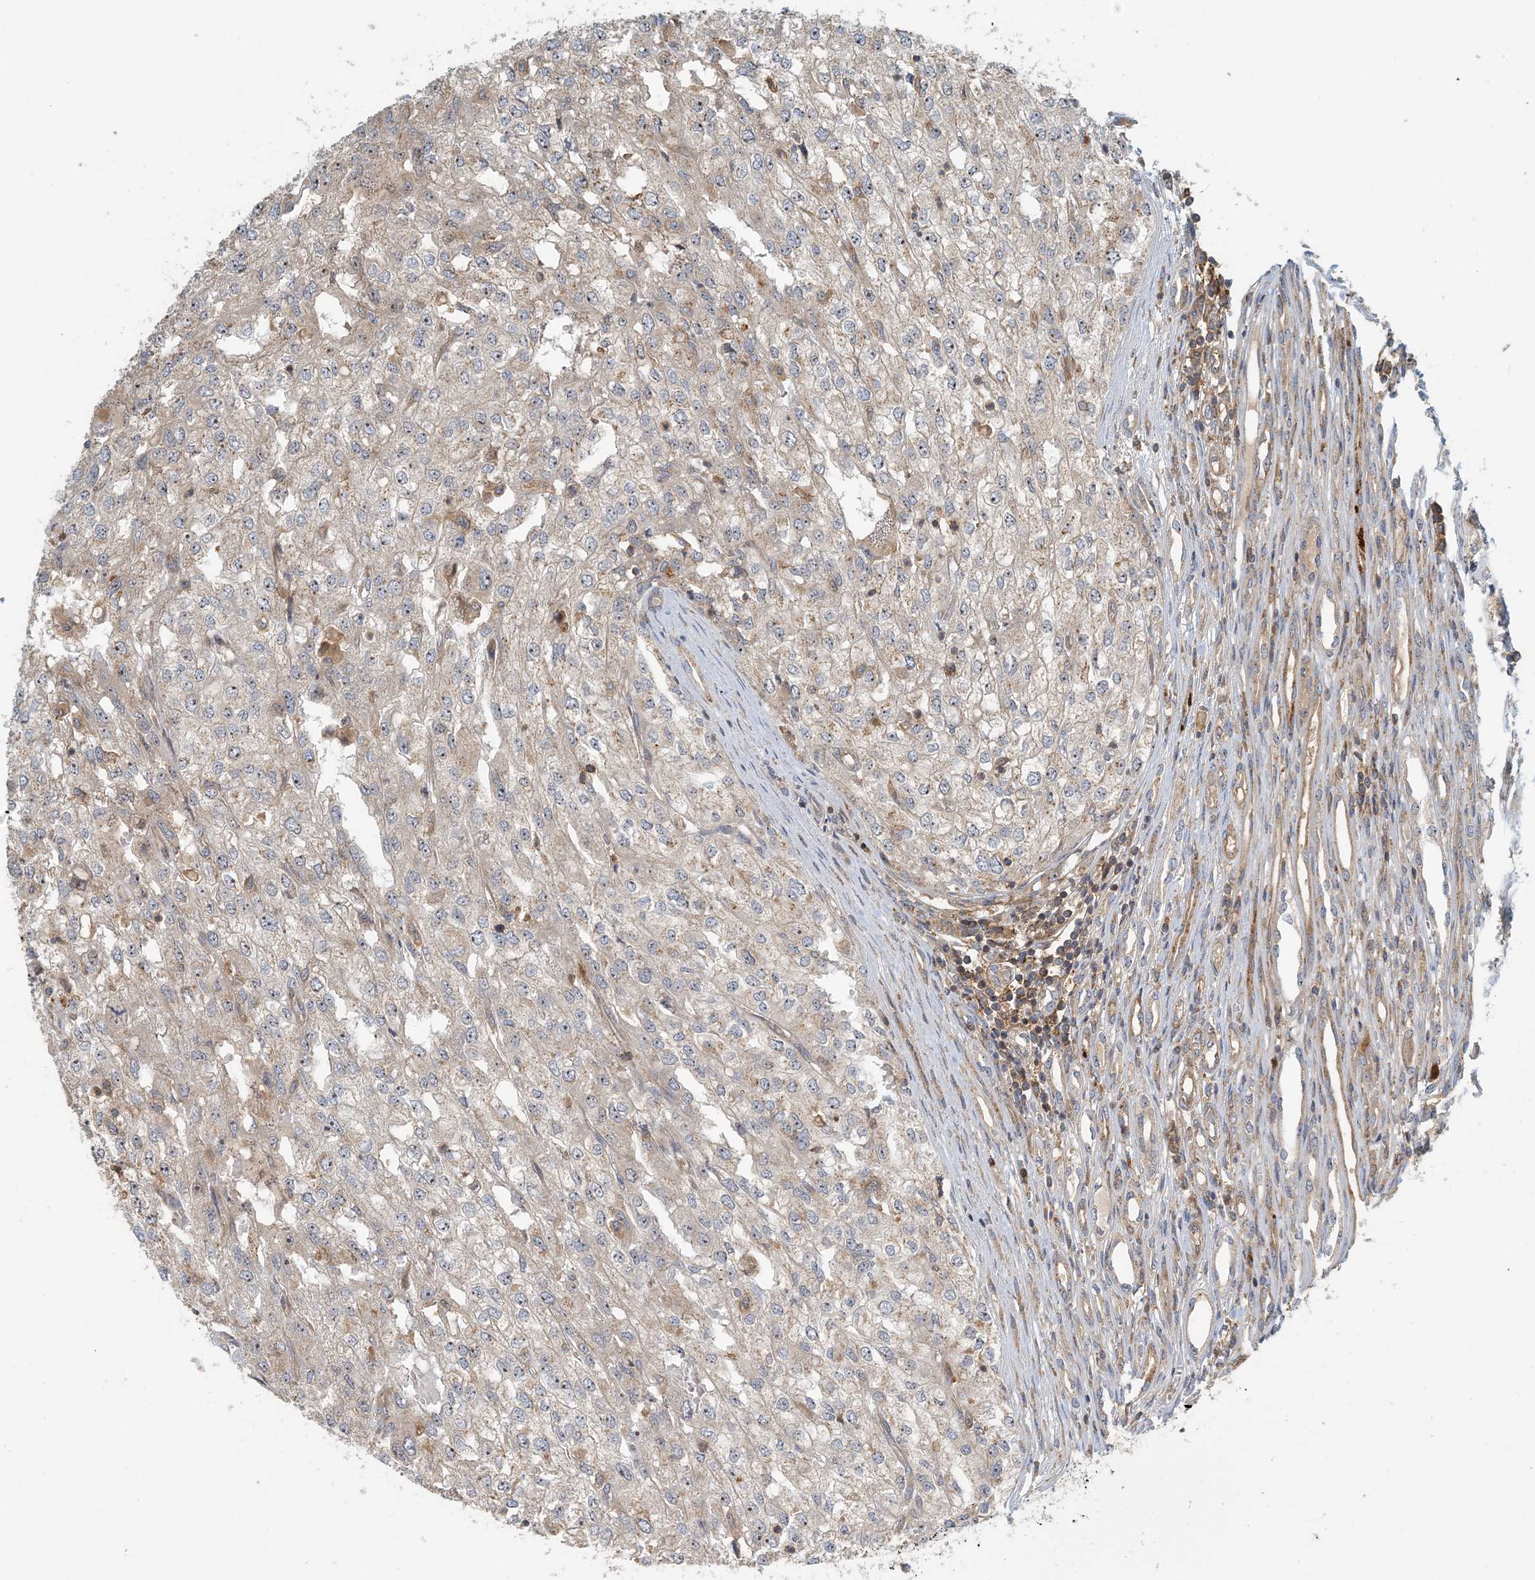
{"staining": {"intensity": "negative", "quantity": "none", "location": "none"}, "tissue": "renal cancer", "cell_type": "Tumor cells", "image_type": "cancer", "snomed": [{"axis": "morphology", "description": "Adenocarcinoma, NOS"}, {"axis": "topography", "description": "Kidney"}], "caption": "An image of human renal cancer is negative for staining in tumor cells. The staining was performed using DAB (3,3'-diaminobenzidine) to visualize the protein expression in brown, while the nuclei were stained in blue with hematoxylin (Magnification: 20x).", "gene": "COLEC11", "patient": {"sex": "female", "age": 54}}